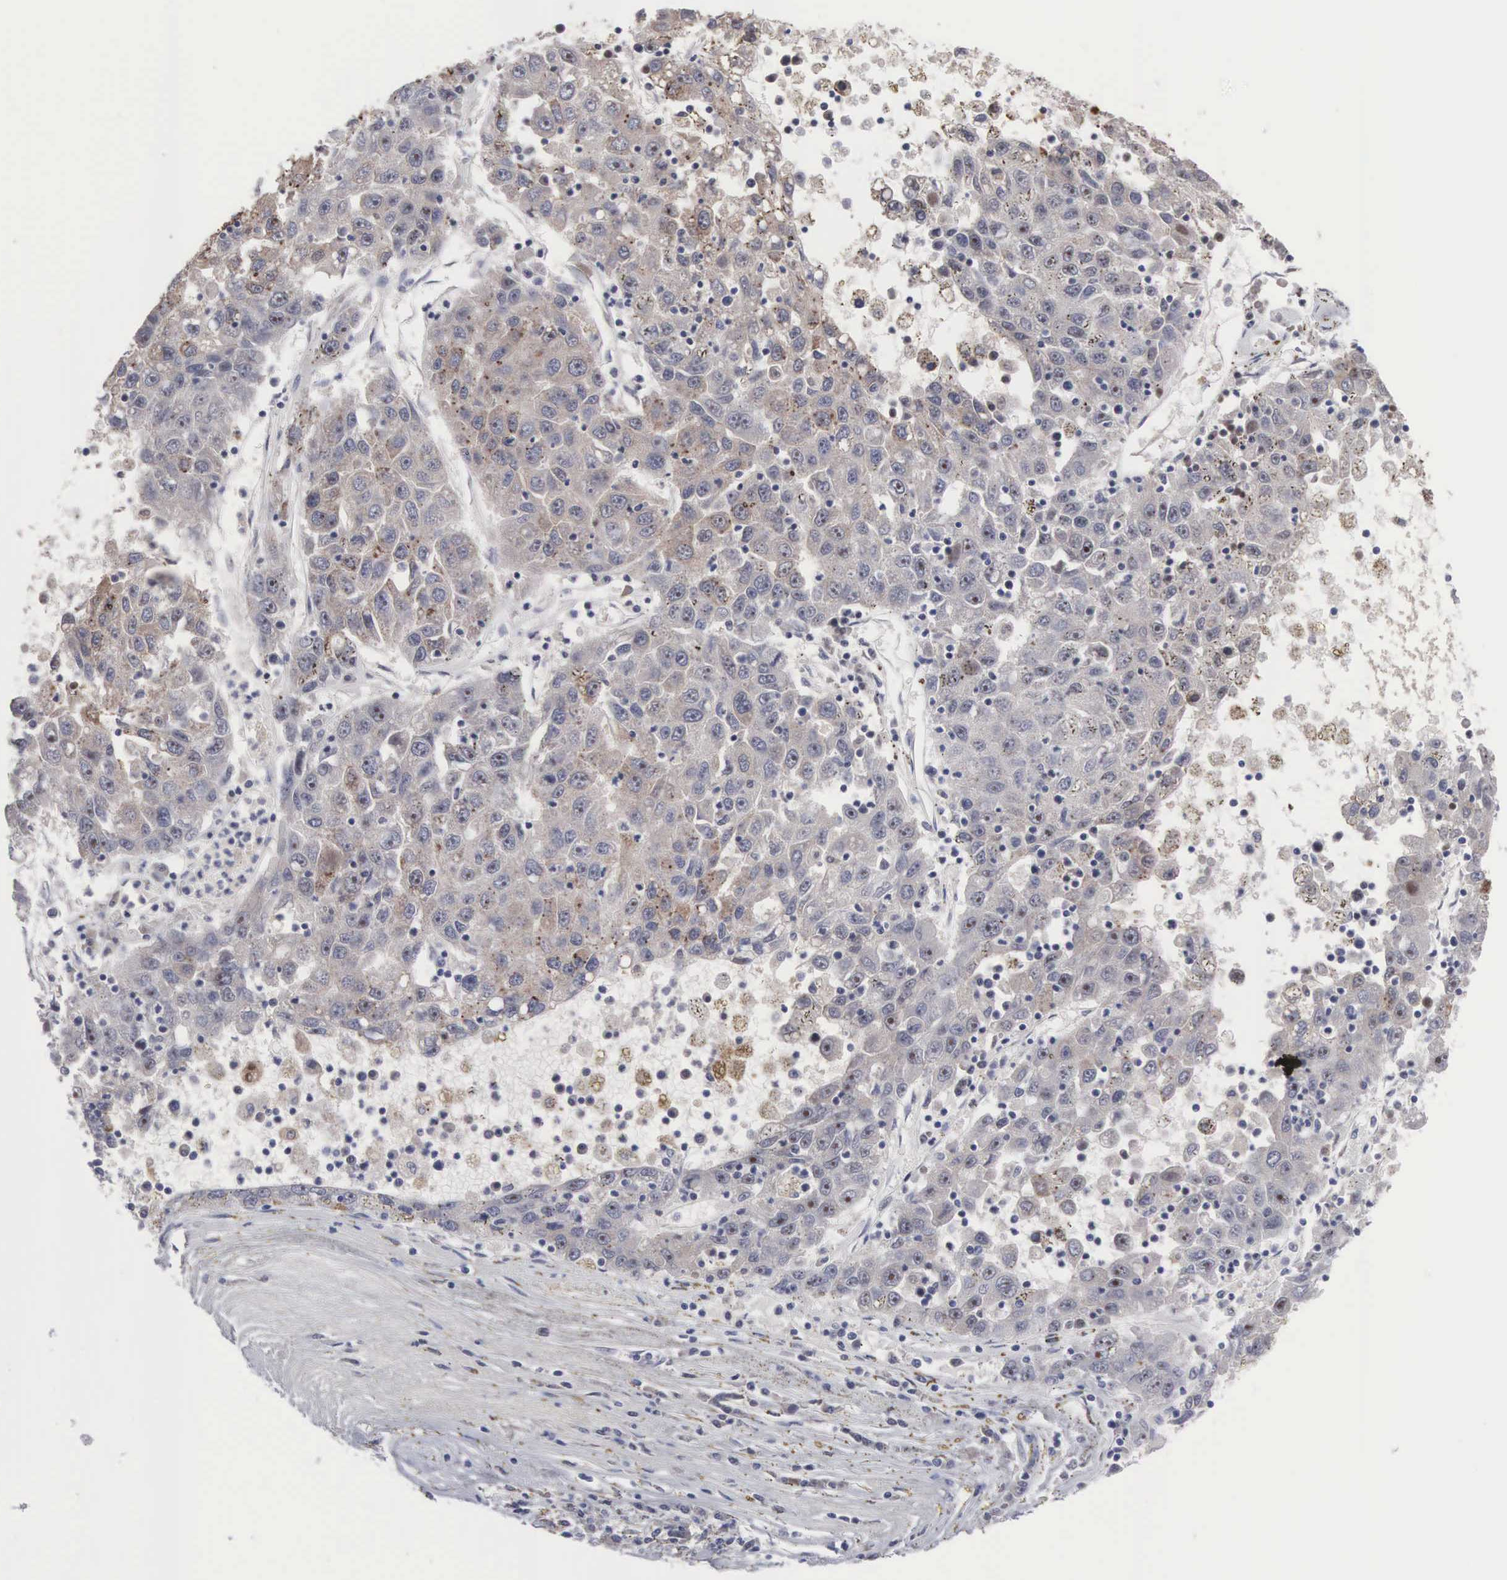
{"staining": {"intensity": "negative", "quantity": "none", "location": "none"}, "tissue": "liver cancer", "cell_type": "Tumor cells", "image_type": "cancer", "snomed": [{"axis": "morphology", "description": "Carcinoma, Hepatocellular, NOS"}, {"axis": "topography", "description": "Liver"}], "caption": "Immunohistochemical staining of human hepatocellular carcinoma (liver) exhibits no significant expression in tumor cells.", "gene": "ACOT4", "patient": {"sex": "male", "age": 49}}